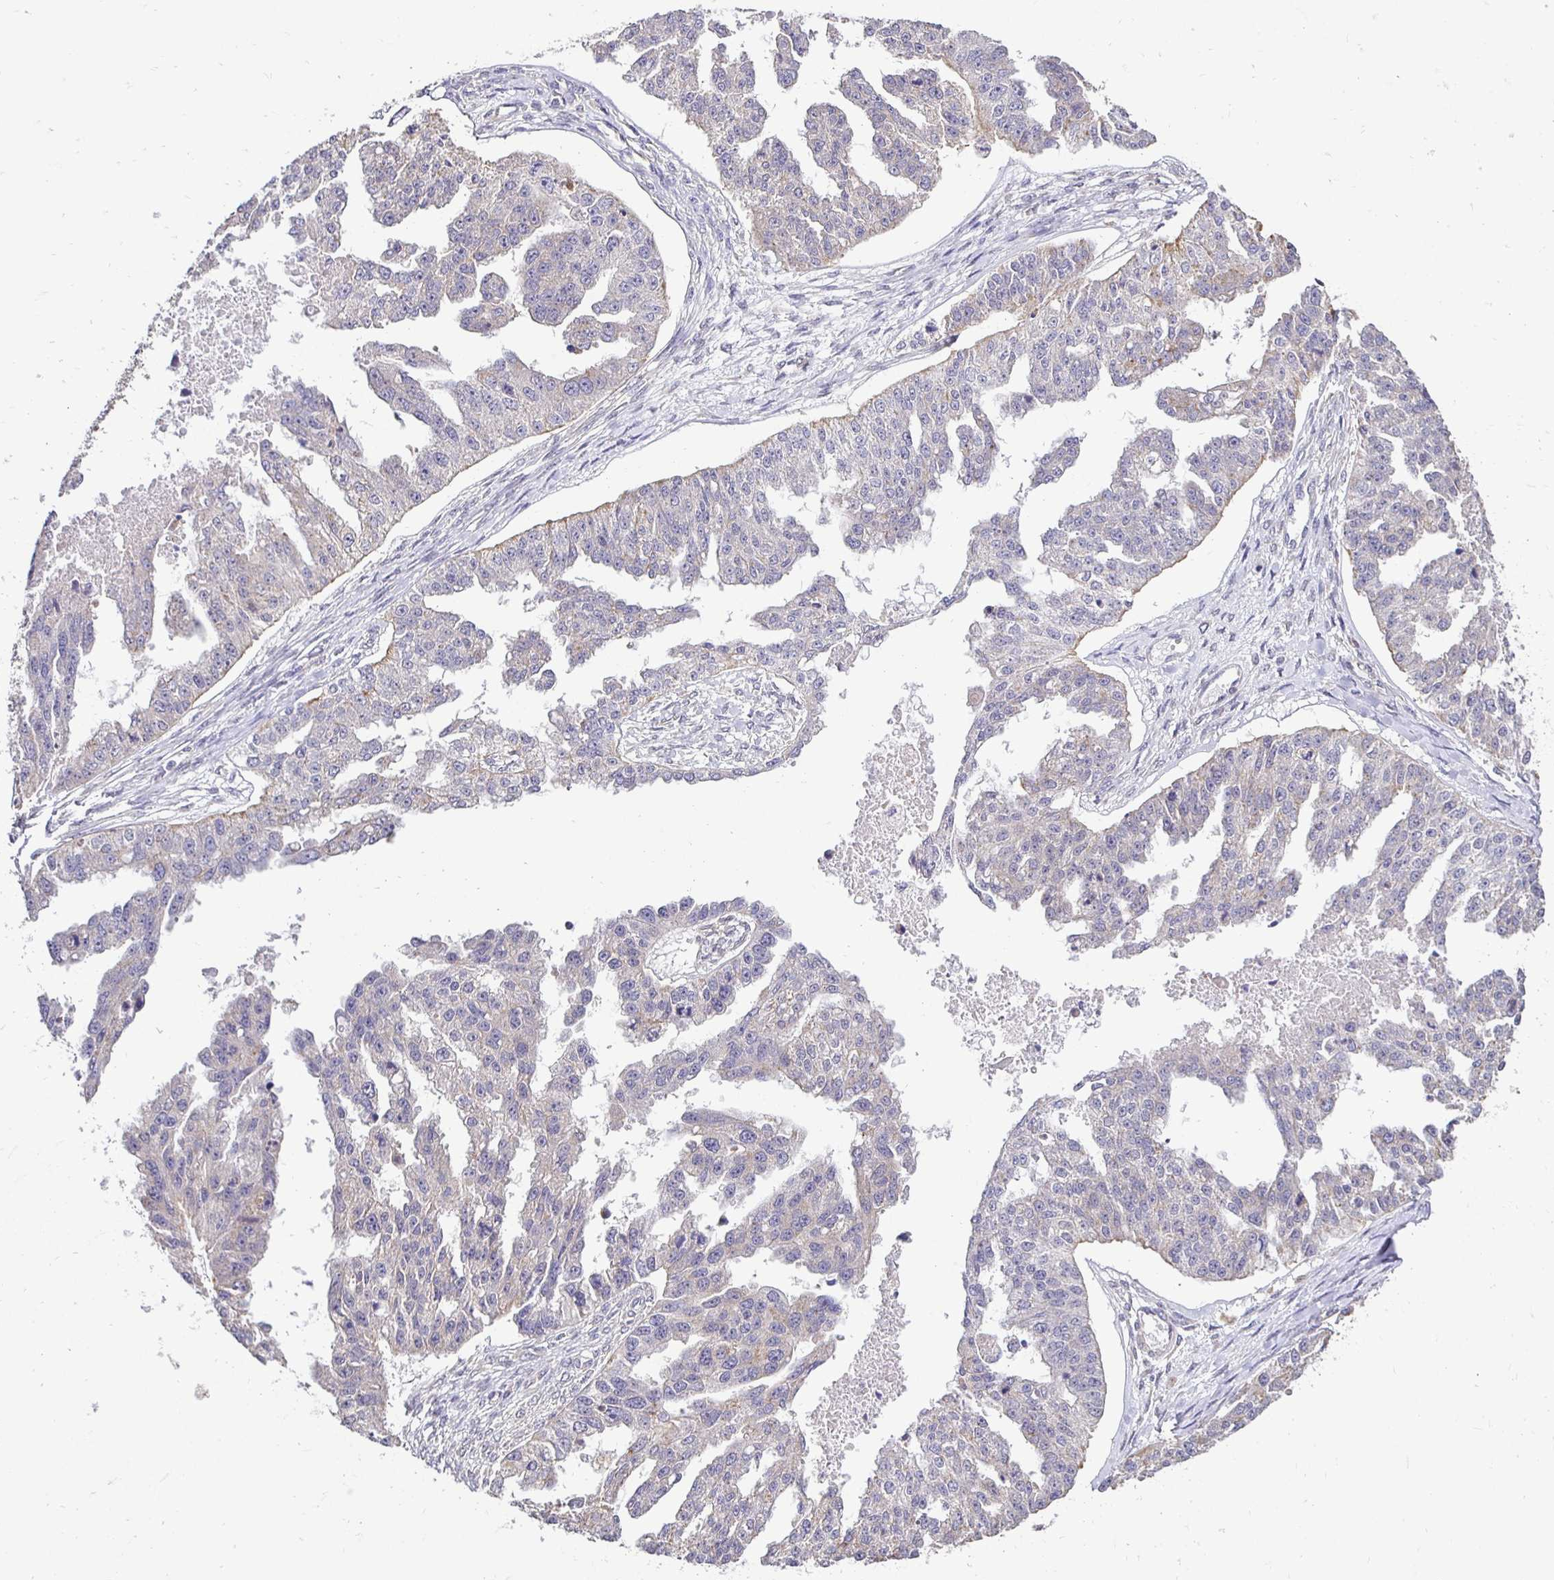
{"staining": {"intensity": "negative", "quantity": "none", "location": "none"}, "tissue": "ovarian cancer", "cell_type": "Tumor cells", "image_type": "cancer", "snomed": [{"axis": "morphology", "description": "Cystadenocarcinoma, serous, NOS"}, {"axis": "topography", "description": "Ovary"}], "caption": "This is an immunohistochemistry image of ovarian serous cystadenocarcinoma. There is no staining in tumor cells.", "gene": "RHEBL1", "patient": {"sex": "female", "age": 58}}